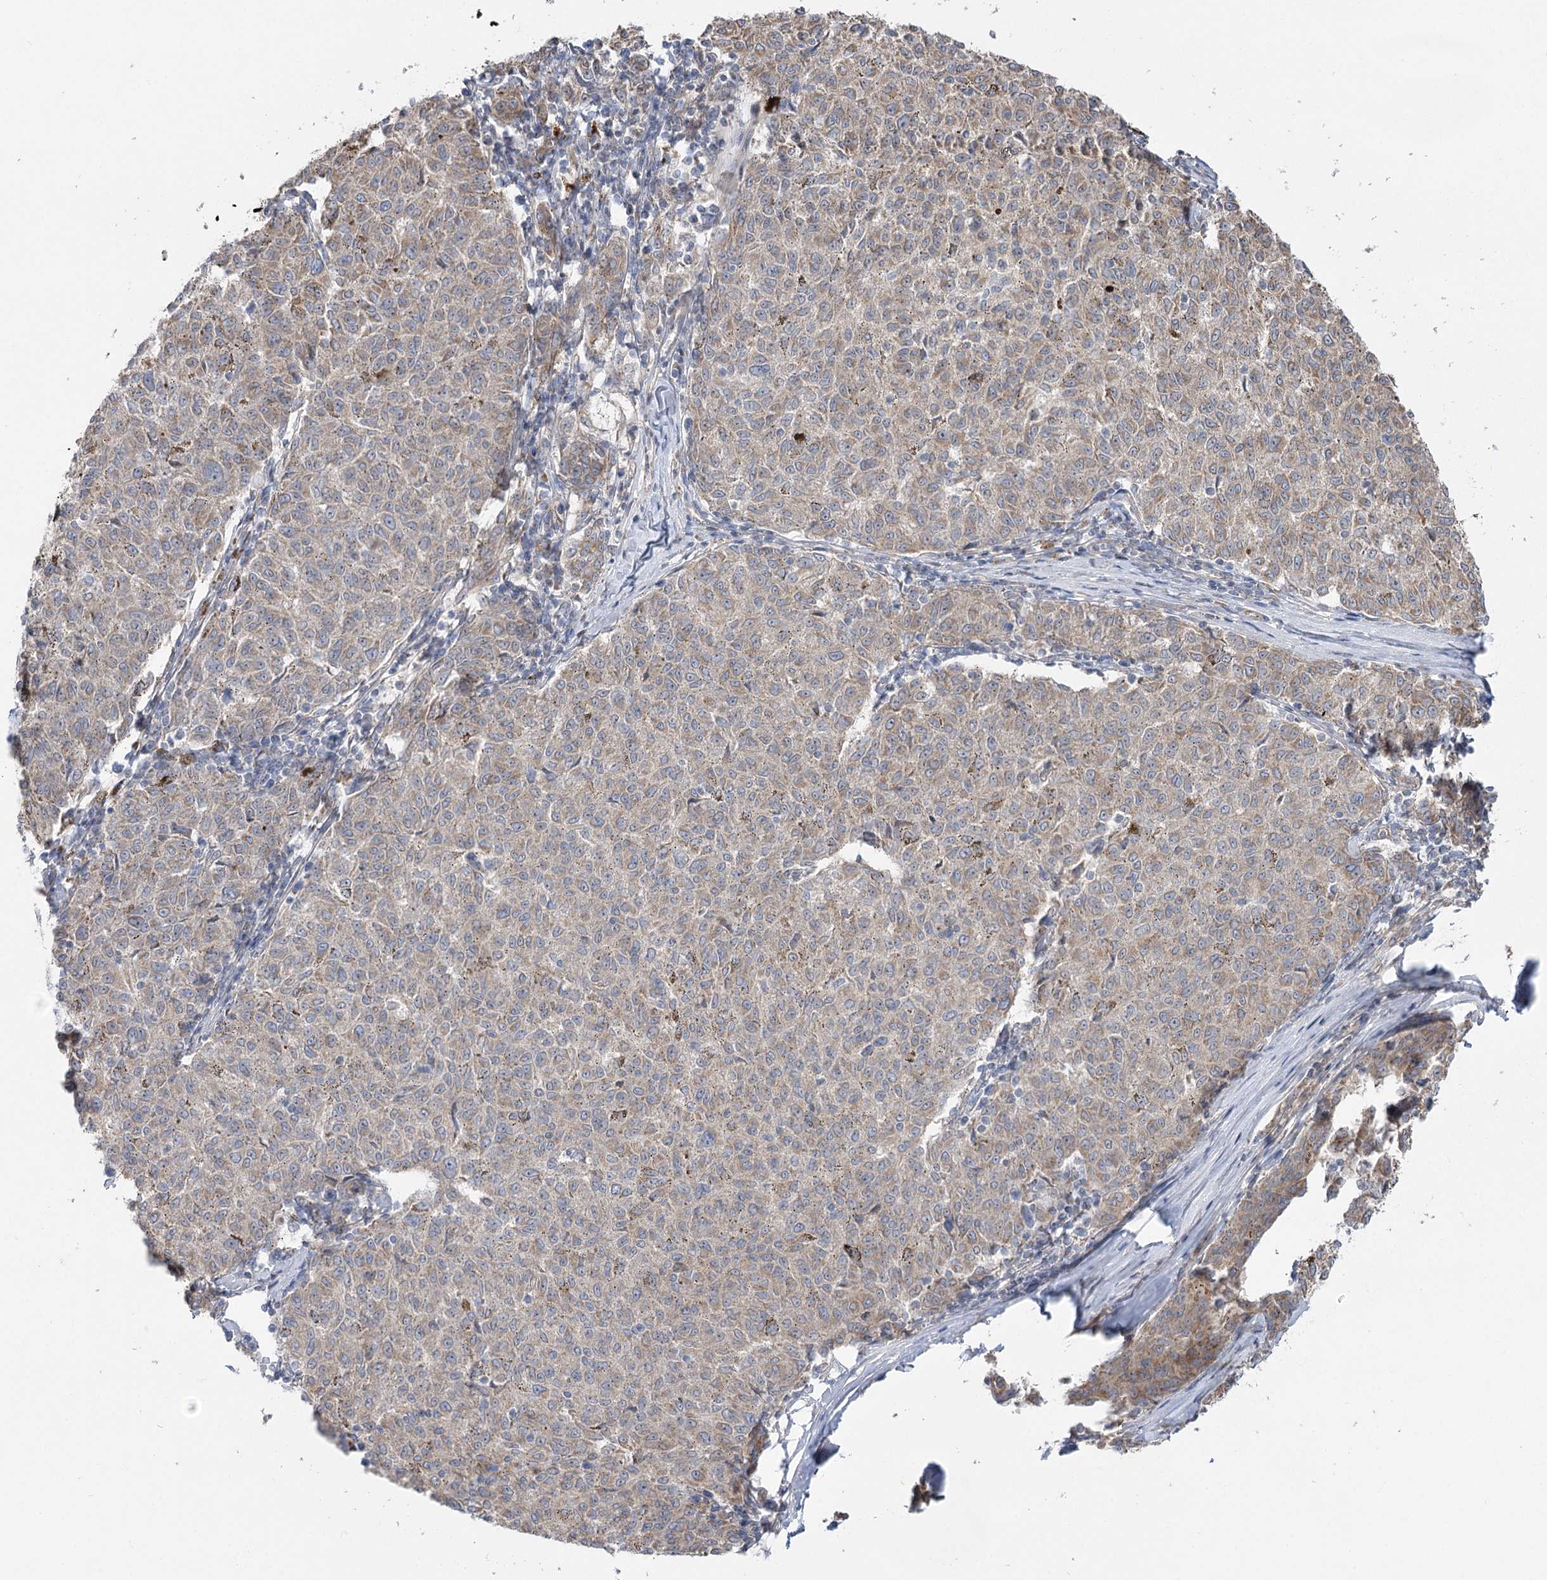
{"staining": {"intensity": "weak", "quantity": "25%-75%", "location": "cytoplasmic/membranous"}, "tissue": "melanoma", "cell_type": "Tumor cells", "image_type": "cancer", "snomed": [{"axis": "morphology", "description": "Malignant melanoma, NOS"}, {"axis": "topography", "description": "Skin"}], "caption": "Malignant melanoma stained with DAB immunohistochemistry (IHC) displays low levels of weak cytoplasmic/membranous staining in about 25%-75% of tumor cells. (IHC, brightfield microscopy, high magnification).", "gene": "KIAA0825", "patient": {"sex": "female", "age": 72}}